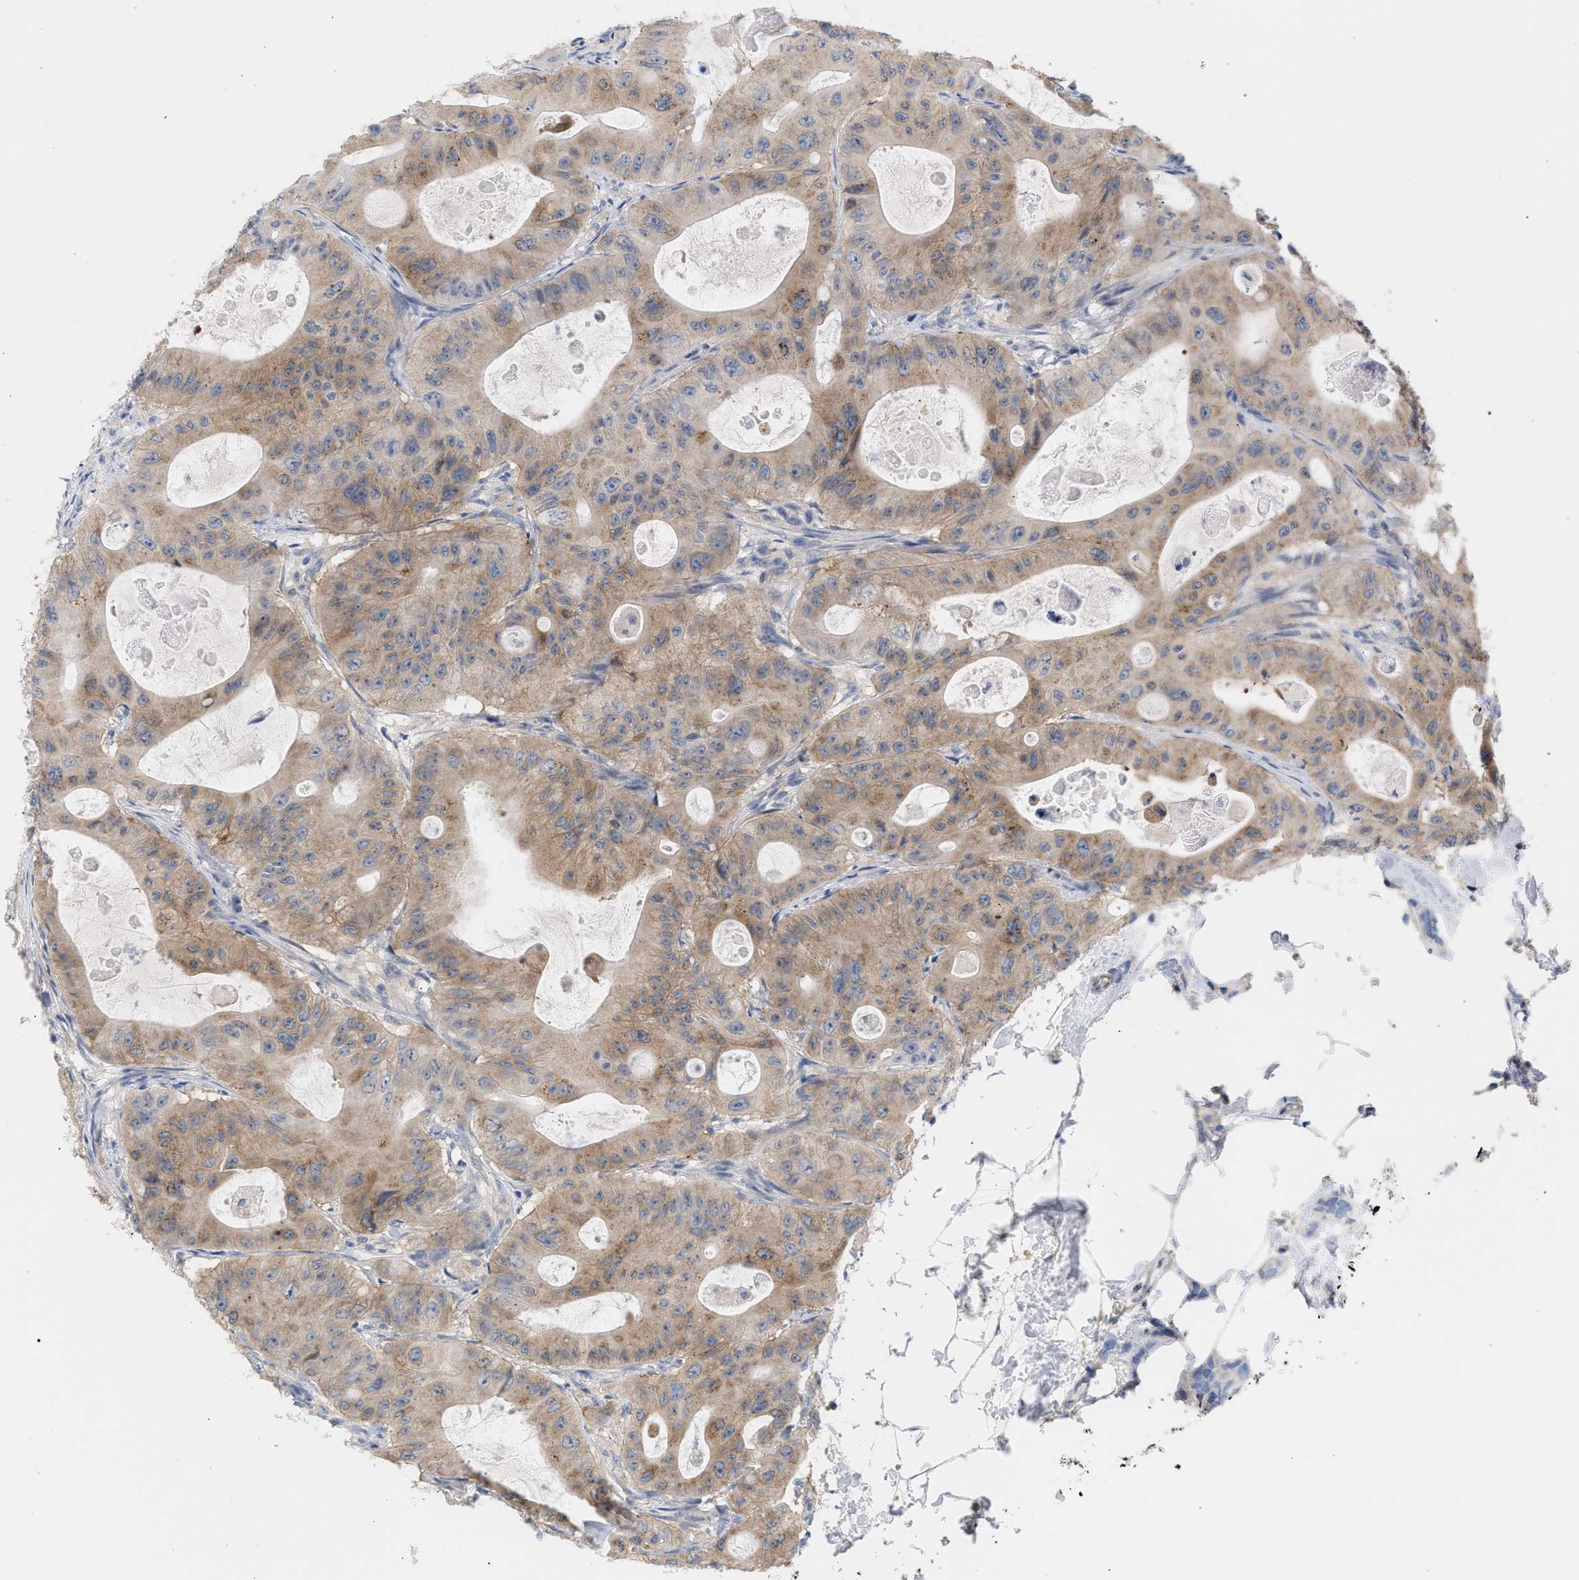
{"staining": {"intensity": "moderate", "quantity": ">75%", "location": "cytoplasmic/membranous"}, "tissue": "colorectal cancer", "cell_type": "Tumor cells", "image_type": "cancer", "snomed": [{"axis": "morphology", "description": "Adenocarcinoma, NOS"}, {"axis": "topography", "description": "Colon"}], "caption": "Colorectal cancer stained for a protein shows moderate cytoplasmic/membranous positivity in tumor cells. Ihc stains the protein of interest in brown and the nuclei are stained blue.", "gene": "LRCH1", "patient": {"sex": "female", "age": 46}}